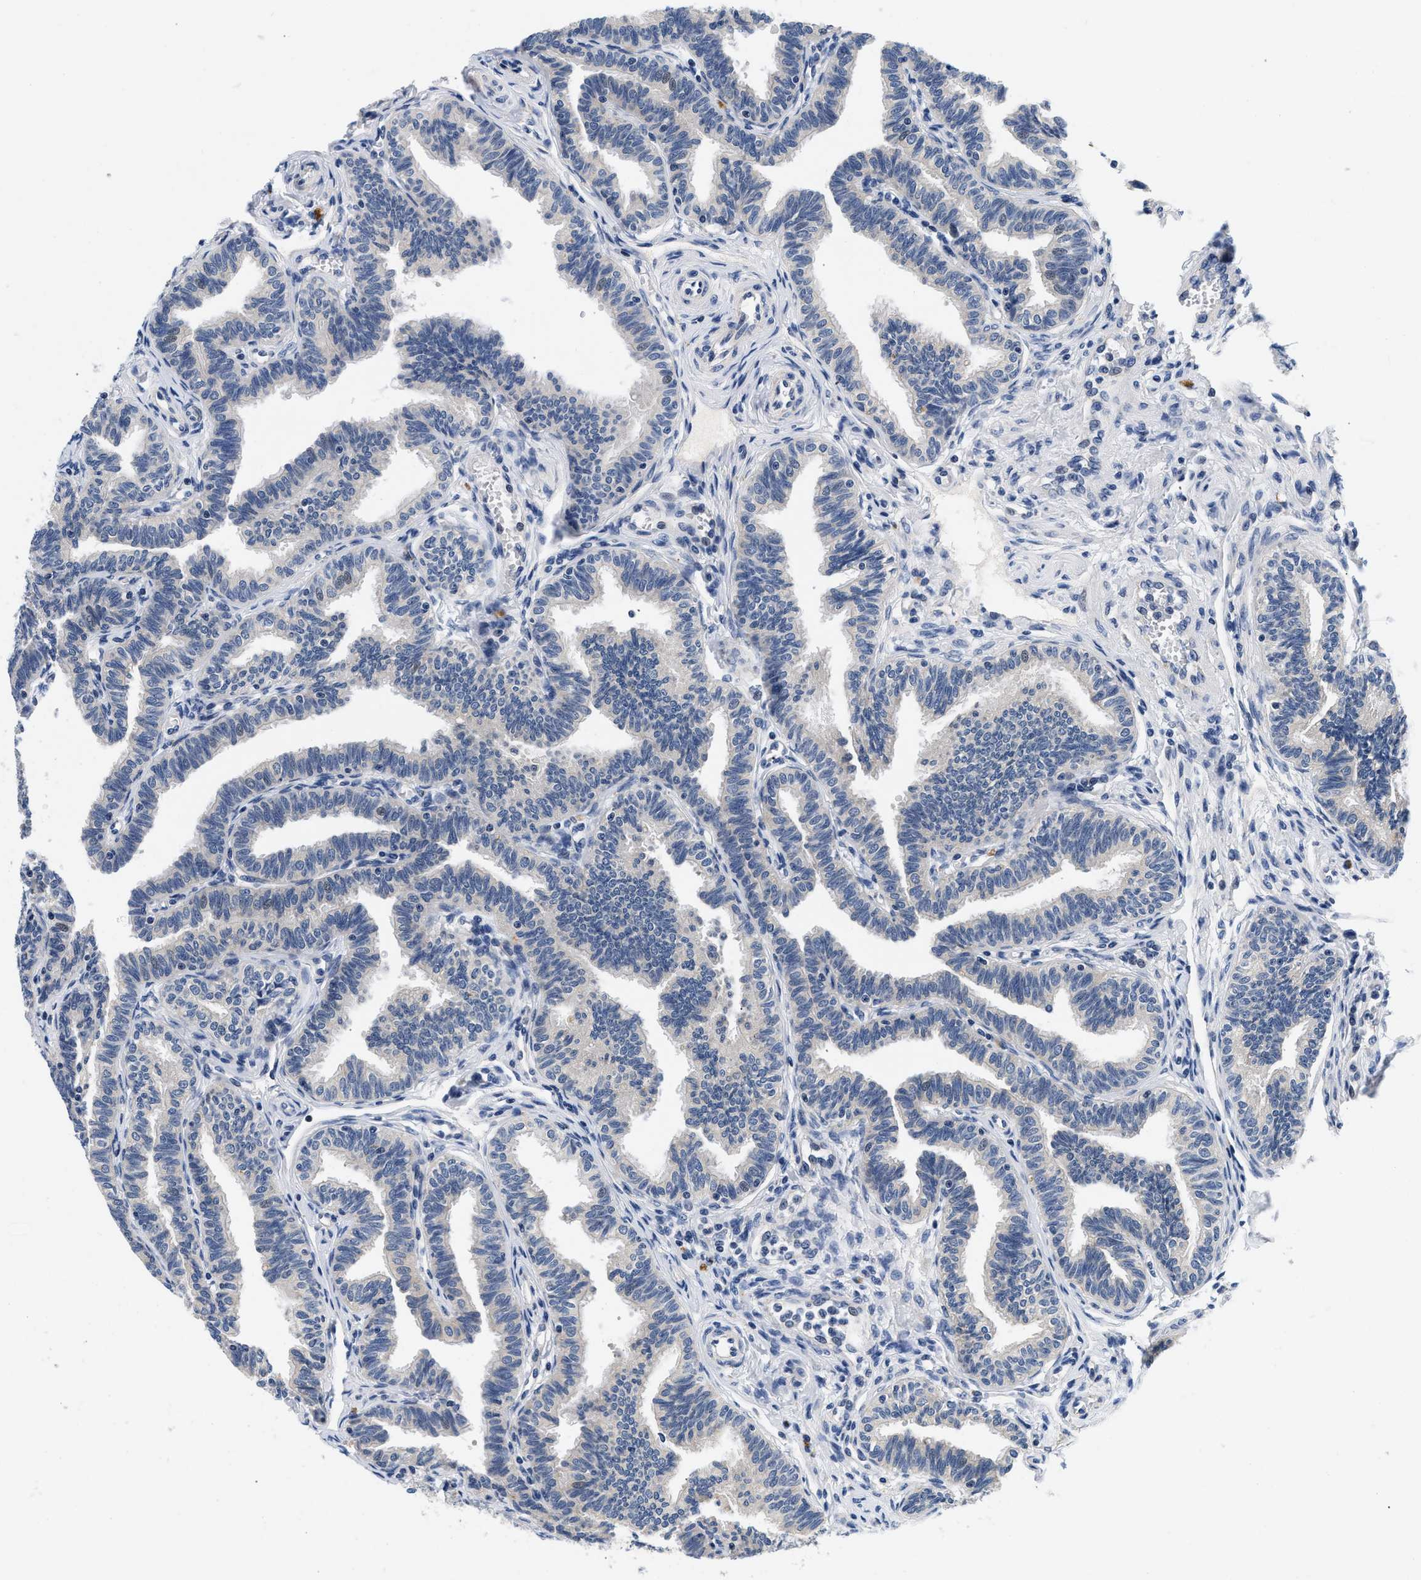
{"staining": {"intensity": "negative", "quantity": "none", "location": "none"}, "tissue": "fallopian tube", "cell_type": "Glandular cells", "image_type": "normal", "snomed": [{"axis": "morphology", "description": "Normal tissue, NOS"}, {"axis": "topography", "description": "Fallopian tube"}, {"axis": "topography", "description": "Ovary"}], "caption": "IHC of normal fallopian tube displays no expression in glandular cells. Nuclei are stained in blue.", "gene": "PDP1", "patient": {"sex": "female", "age": 23}}